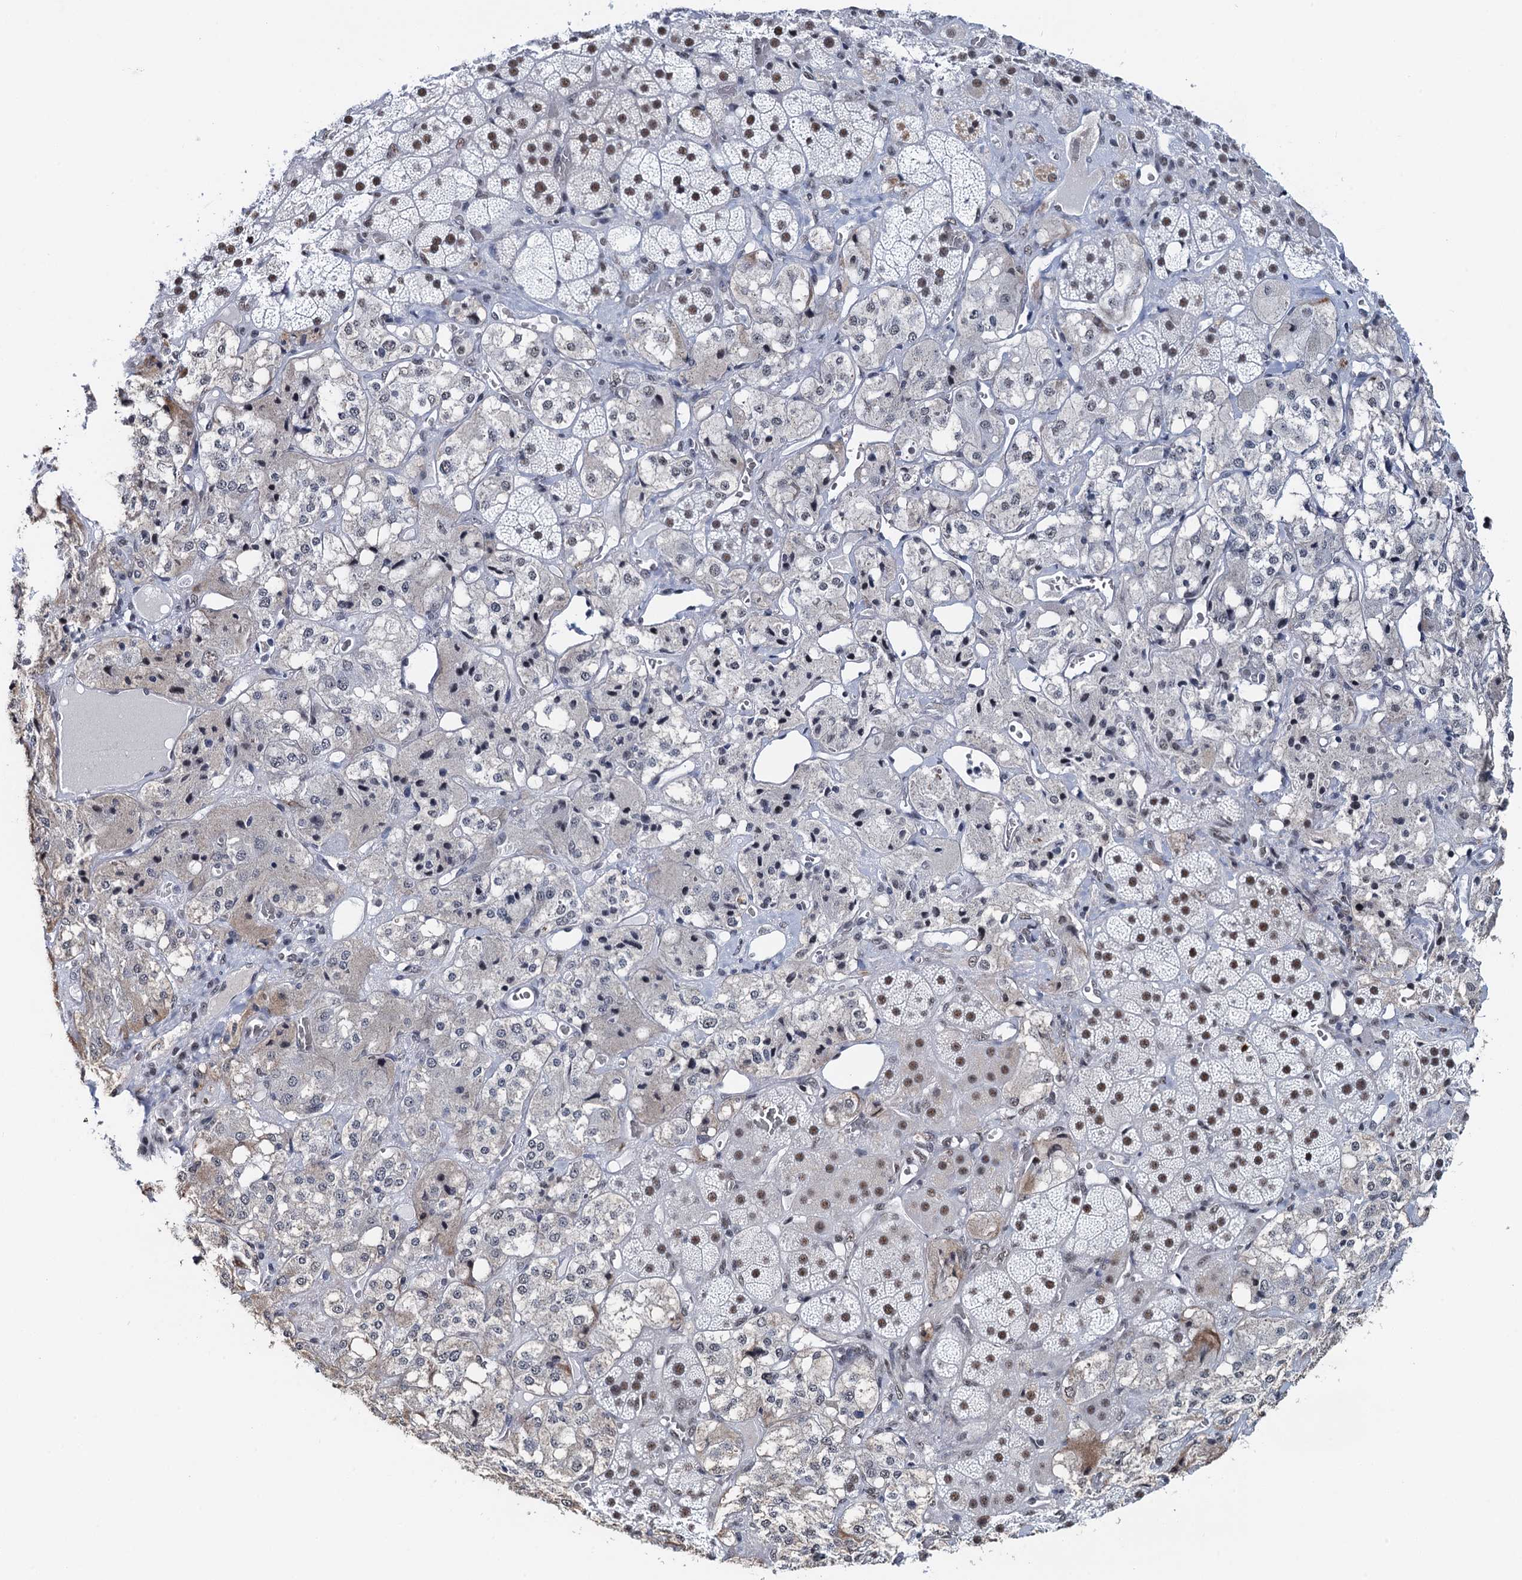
{"staining": {"intensity": "strong", "quantity": "25%-75%", "location": "nuclear"}, "tissue": "adrenal gland", "cell_type": "Glandular cells", "image_type": "normal", "snomed": [{"axis": "morphology", "description": "Normal tissue, NOS"}, {"axis": "topography", "description": "Adrenal gland"}], "caption": "This micrograph reveals IHC staining of benign adrenal gland, with high strong nuclear expression in approximately 25%-75% of glandular cells.", "gene": "ZNF609", "patient": {"sex": "male", "age": 57}}